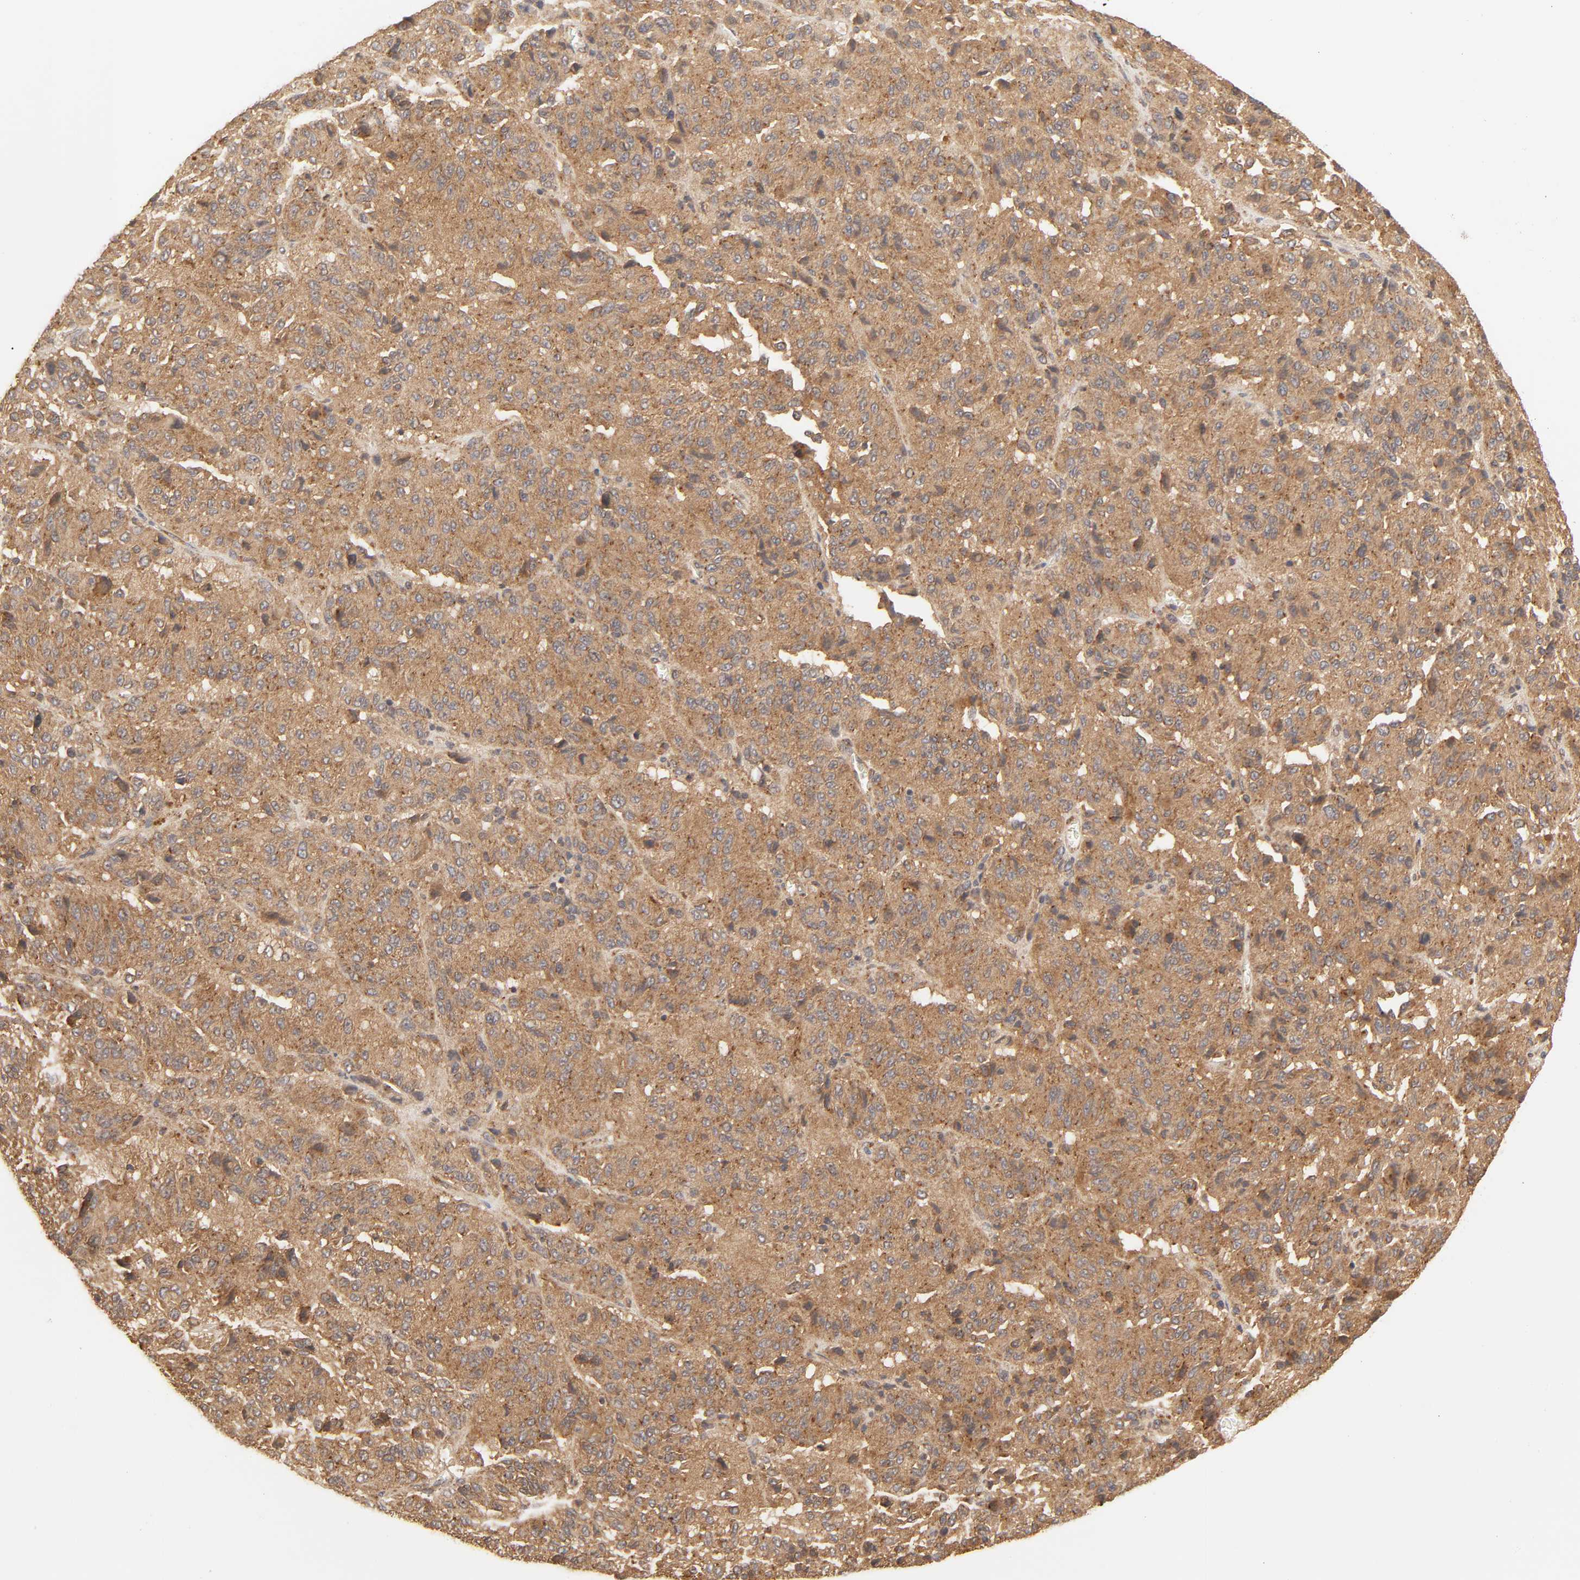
{"staining": {"intensity": "strong", "quantity": ">75%", "location": "cytoplasmic/membranous"}, "tissue": "melanoma", "cell_type": "Tumor cells", "image_type": "cancer", "snomed": [{"axis": "morphology", "description": "Malignant melanoma, Metastatic site"}, {"axis": "topography", "description": "Lung"}], "caption": "Protein expression by immunohistochemistry (IHC) displays strong cytoplasmic/membranous positivity in about >75% of tumor cells in melanoma. (DAB (3,3'-diaminobenzidine) = brown stain, brightfield microscopy at high magnification).", "gene": "EPS8", "patient": {"sex": "male", "age": 64}}